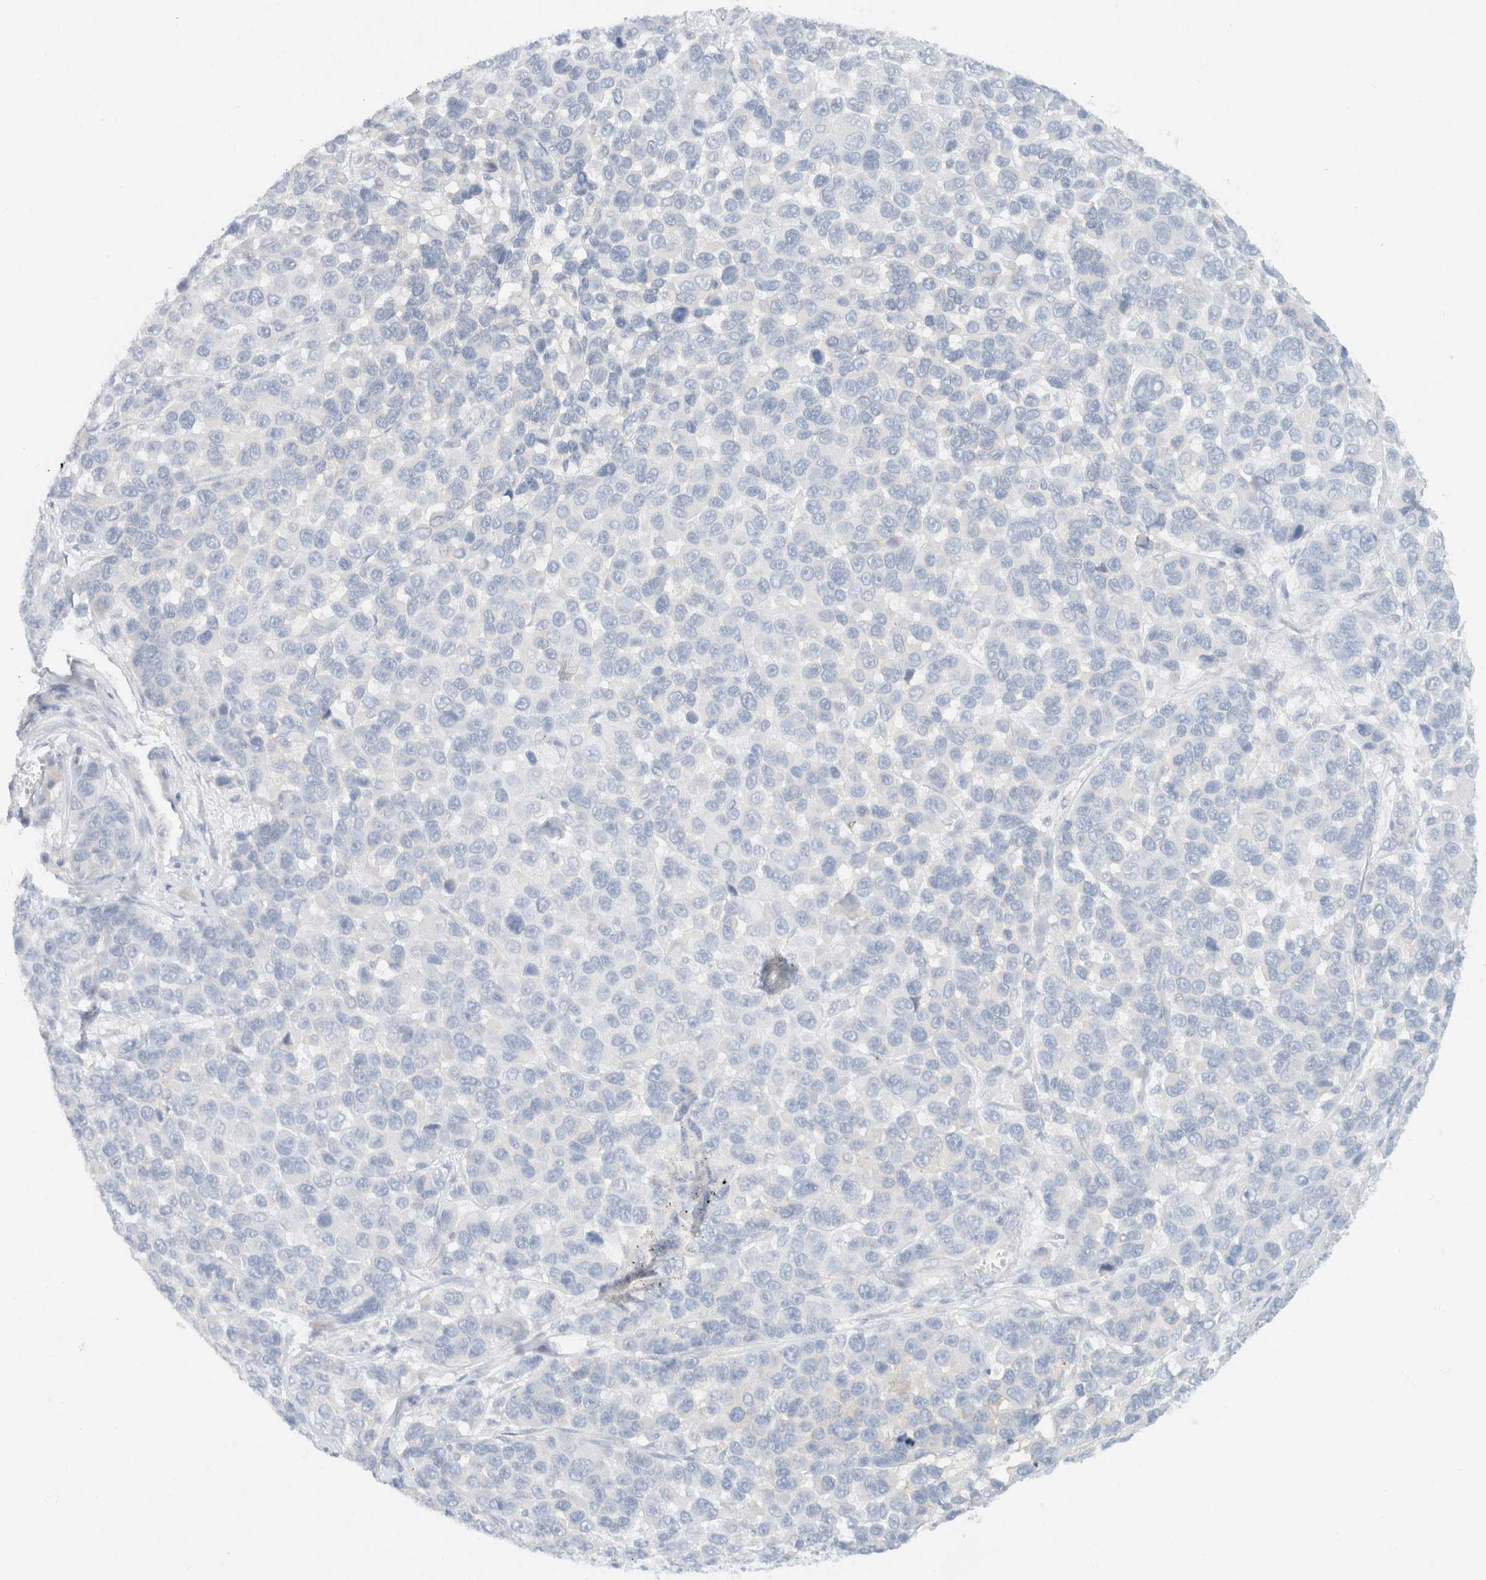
{"staining": {"intensity": "negative", "quantity": "none", "location": "none"}, "tissue": "melanoma", "cell_type": "Tumor cells", "image_type": "cancer", "snomed": [{"axis": "morphology", "description": "Malignant melanoma, NOS"}, {"axis": "topography", "description": "Skin"}], "caption": "Melanoma was stained to show a protein in brown. There is no significant positivity in tumor cells.", "gene": "SH3GLB2", "patient": {"sex": "male", "age": 53}}